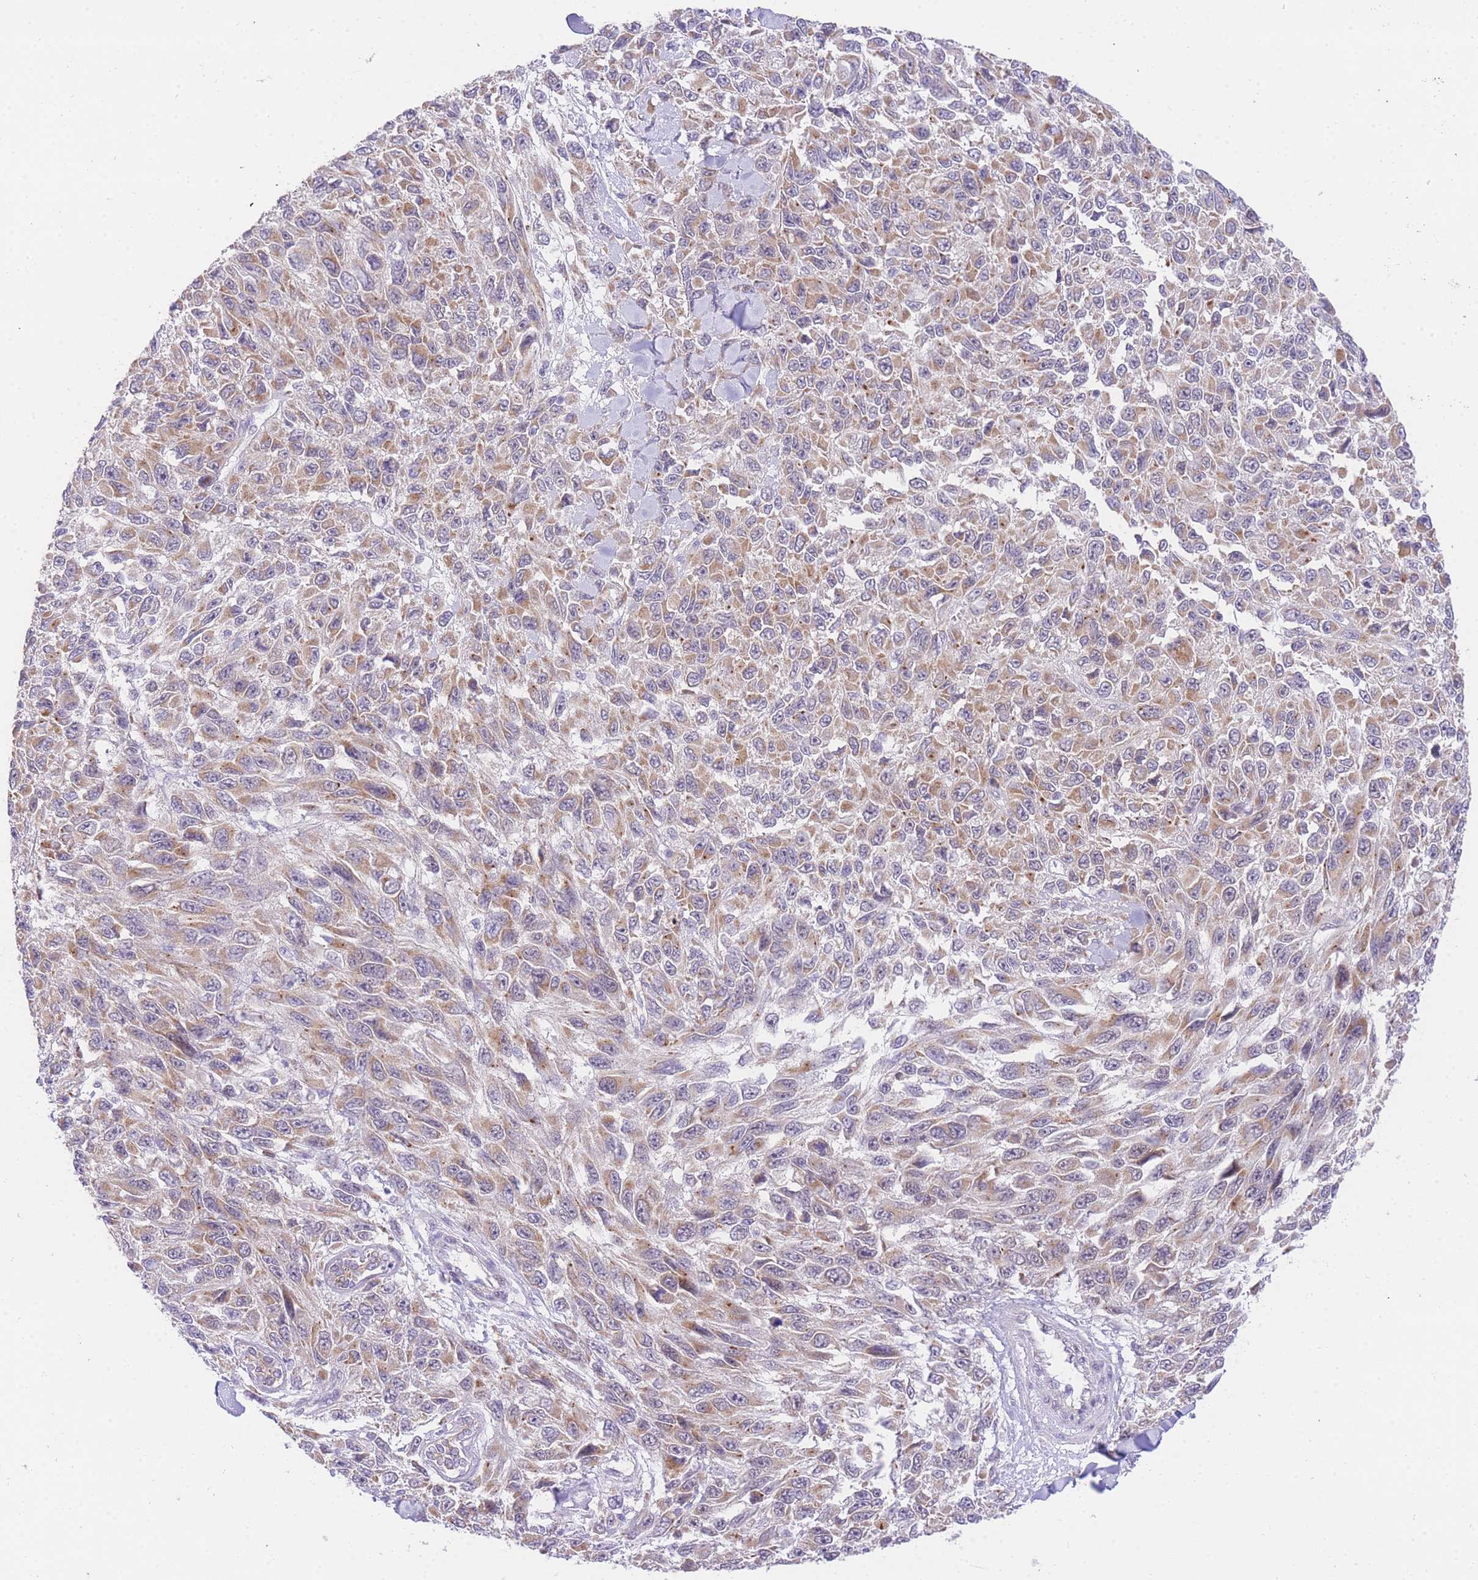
{"staining": {"intensity": "moderate", "quantity": "25%-75%", "location": "cytoplasmic/membranous"}, "tissue": "melanoma", "cell_type": "Tumor cells", "image_type": "cancer", "snomed": [{"axis": "morphology", "description": "Malignant melanoma, NOS"}, {"axis": "topography", "description": "Skin"}], "caption": "An IHC image of tumor tissue is shown. Protein staining in brown highlights moderate cytoplasmic/membranous positivity in malignant melanoma within tumor cells. (Stains: DAB (3,3'-diaminobenzidine) in brown, nuclei in blue, Microscopy: brightfield microscopy at high magnification).", "gene": "UBXN7", "patient": {"sex": "female", "age": 96}}